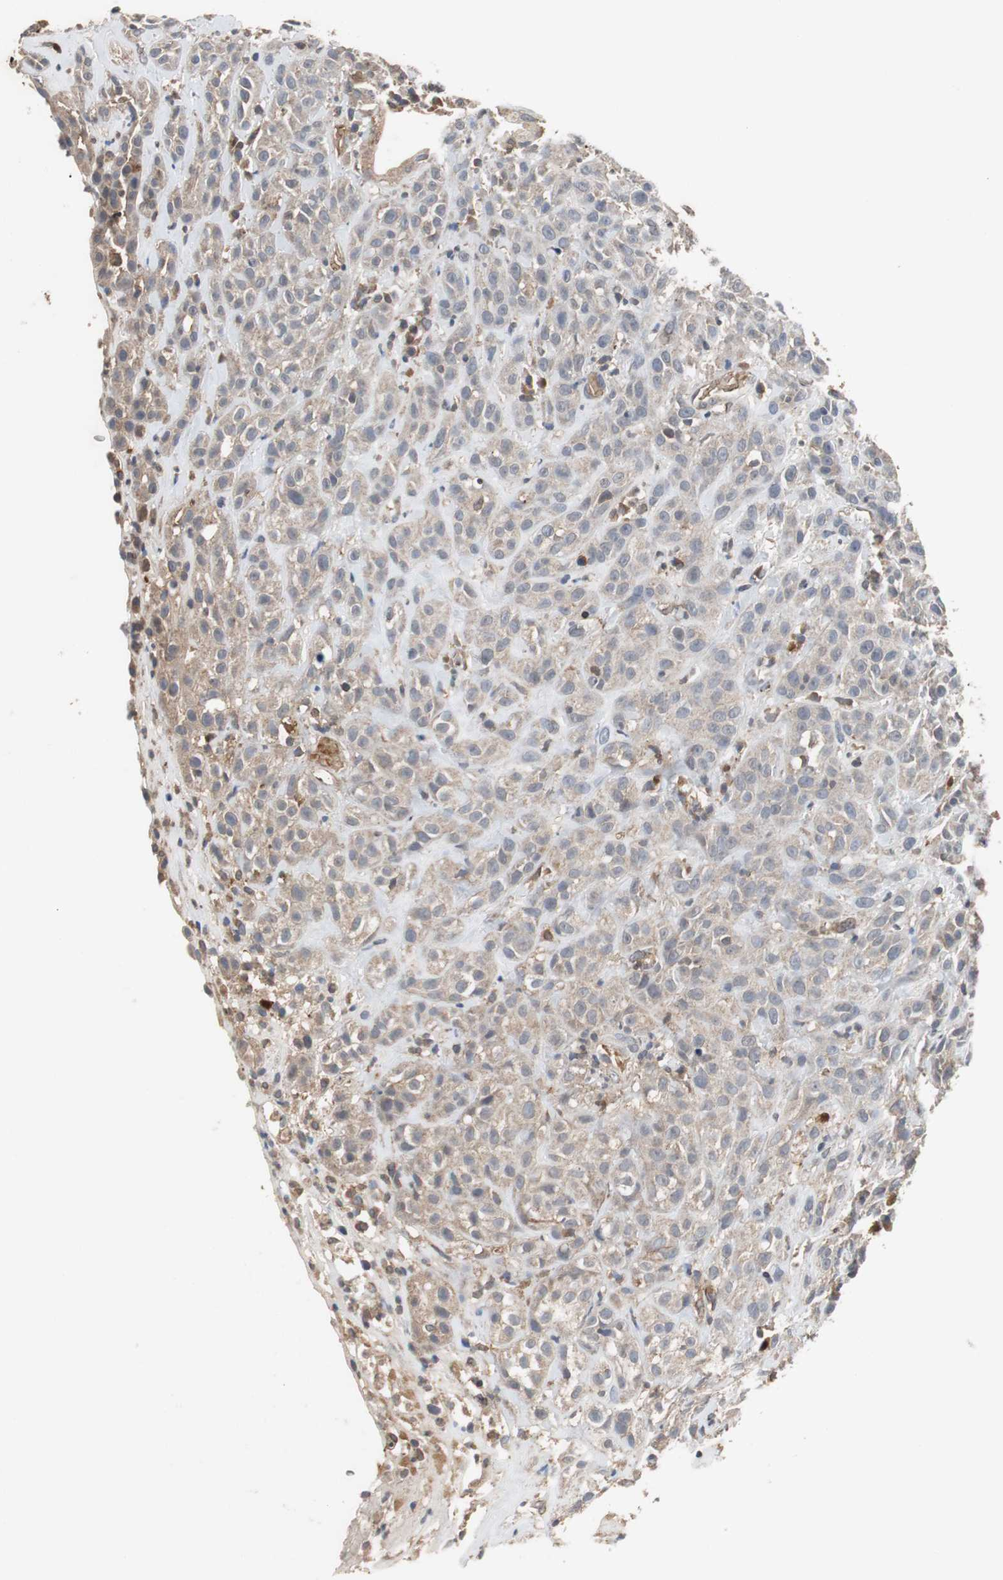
{"staining": {"intensity": "weak", "quantity": ">75%", "location": "cytoplasmic/membranous"}, "tissue": "head and neck cancer", "cell_type": "Tumor cells", "image_type": "cancer", "snomed": [{"axis": "morphology", "description": "Squamous cell carcinoma, NOS"}, {"axis": "topography", "description": "Head-Neck"}], "caption": "Tumor cells display low levels of weak cytoplasmic/membranous expression in approximately >75% of cells in head and neck cancer. (Stains: DAB (3,3'-diaminobenzidine) in brown, nuclei in blue, Microscopy: brightfield microscopy at high magnification).", "gene": "CALB2", "patient": {"sex": "male", "age": 62}}